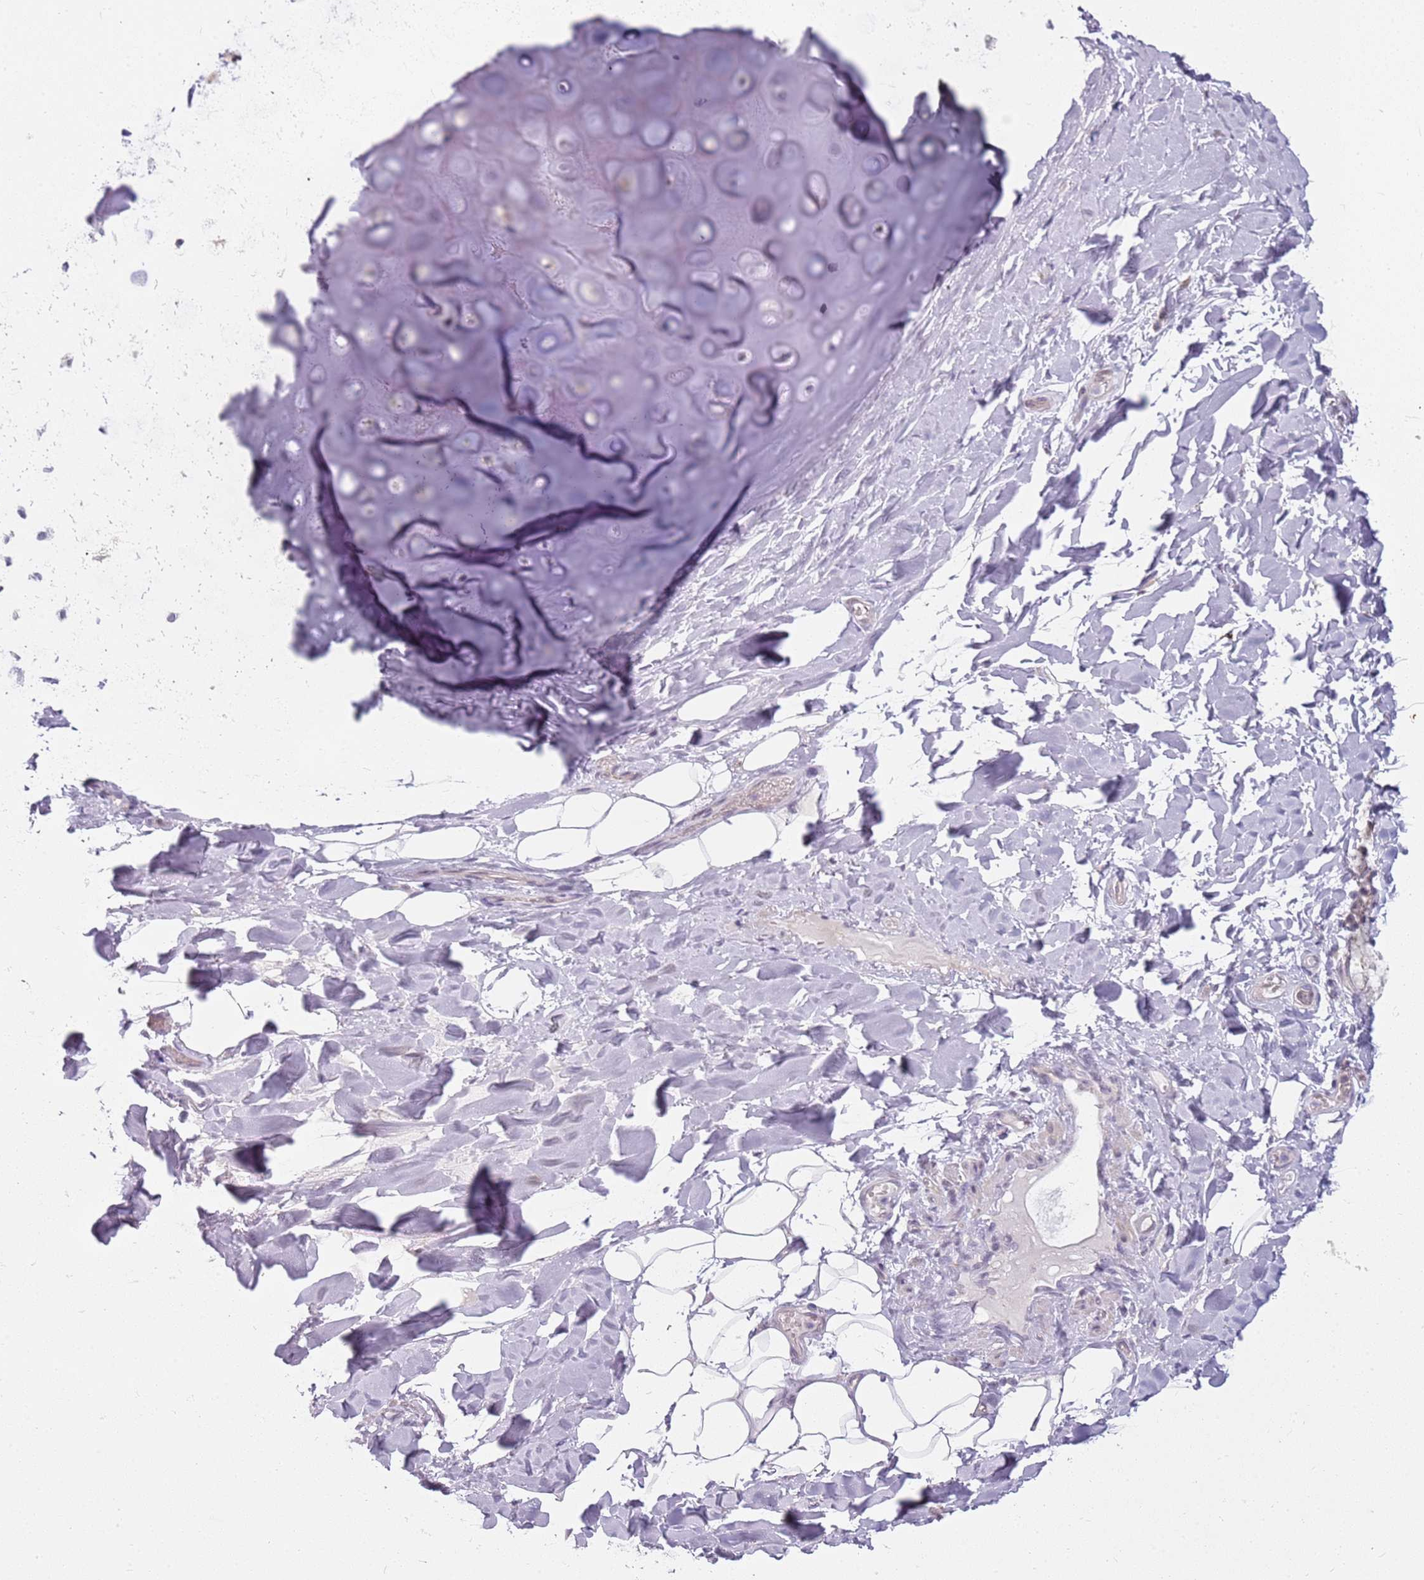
{"staining": {"intensity": "negative", "quantity": "none", "location": "none"}, "tissue": "adipose tissue", "cell_type": "Adipocytes", "image_type": "normal", "snomed": [{"axis": "morphology", "description": "Normal tissue, NOS"}, {"axis": "topography", "description": "Lymph node"}, {"axis": "topography", "description": "Cartilage tissue"}, {"axis": "topography", "description": "Bronchus"}], "caption": "Immunohistochemistry micrograph of benign adipose tissue: human adipose tissue stained with DAB displays no significant protein staining in adipocytes. (Brightfield microscopy of DAB (3,3'-diaminobenzidine) immunohistochemistry at high magnification).", "gene": "DEFB116", "patient": {"sex": "male", "age": 63}}